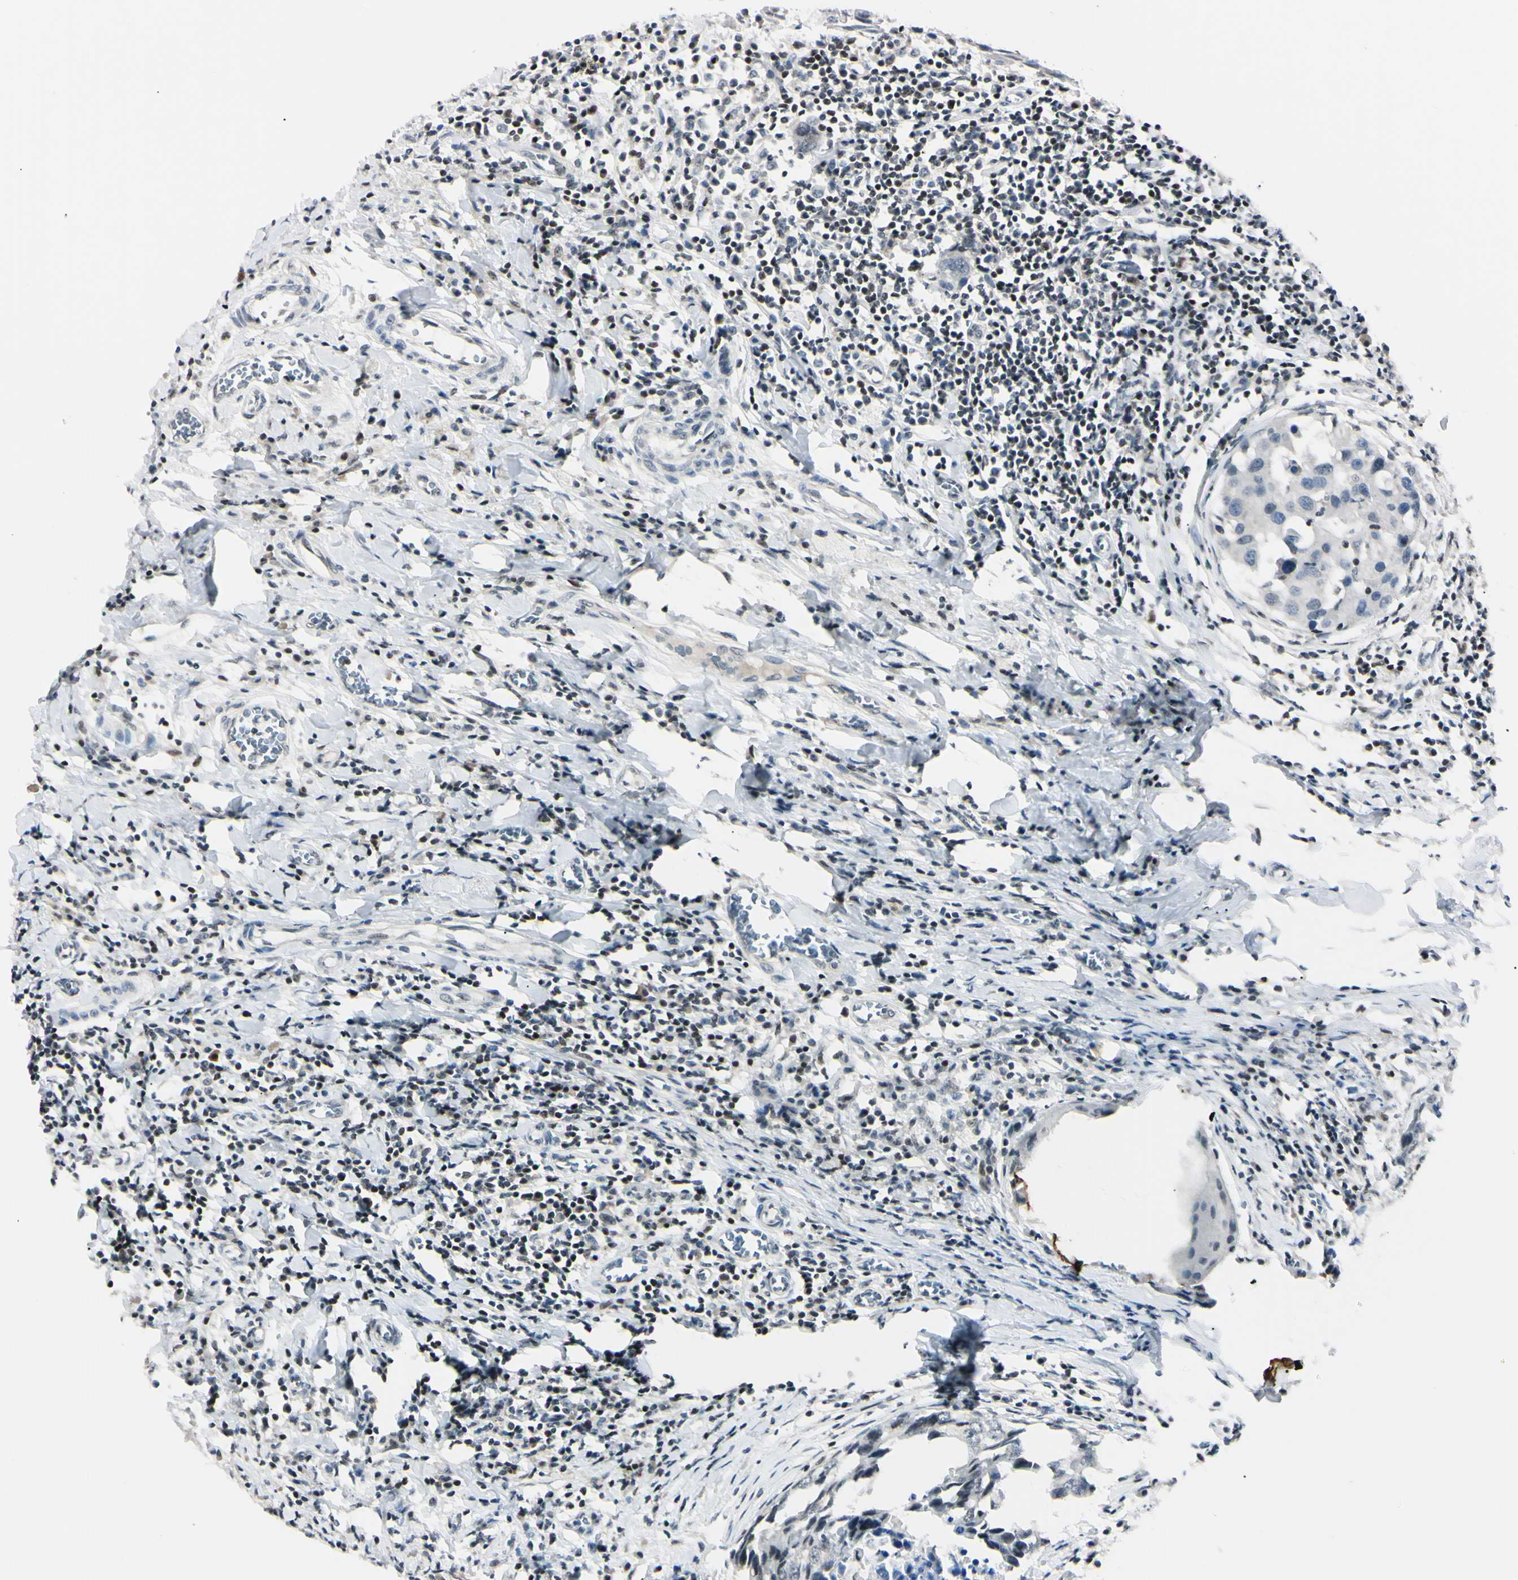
{"staining": {"intensity": "negative", "quantity": "none", "location": "none"}, "tissue": "breast cancer", "cell_type": "Tumor cells", "image_type": "cancer", "snomed": [{"axis": "morphology", "description": "Duct carcinoma"}, {"axis": "topography", "description": "Breast"}], "caption": "Human breast cancer stained for a protein using IHC displays no staining in tumor cells.", "gene": "C1orf174", "patient": {"sex": "female", "age": 27}}